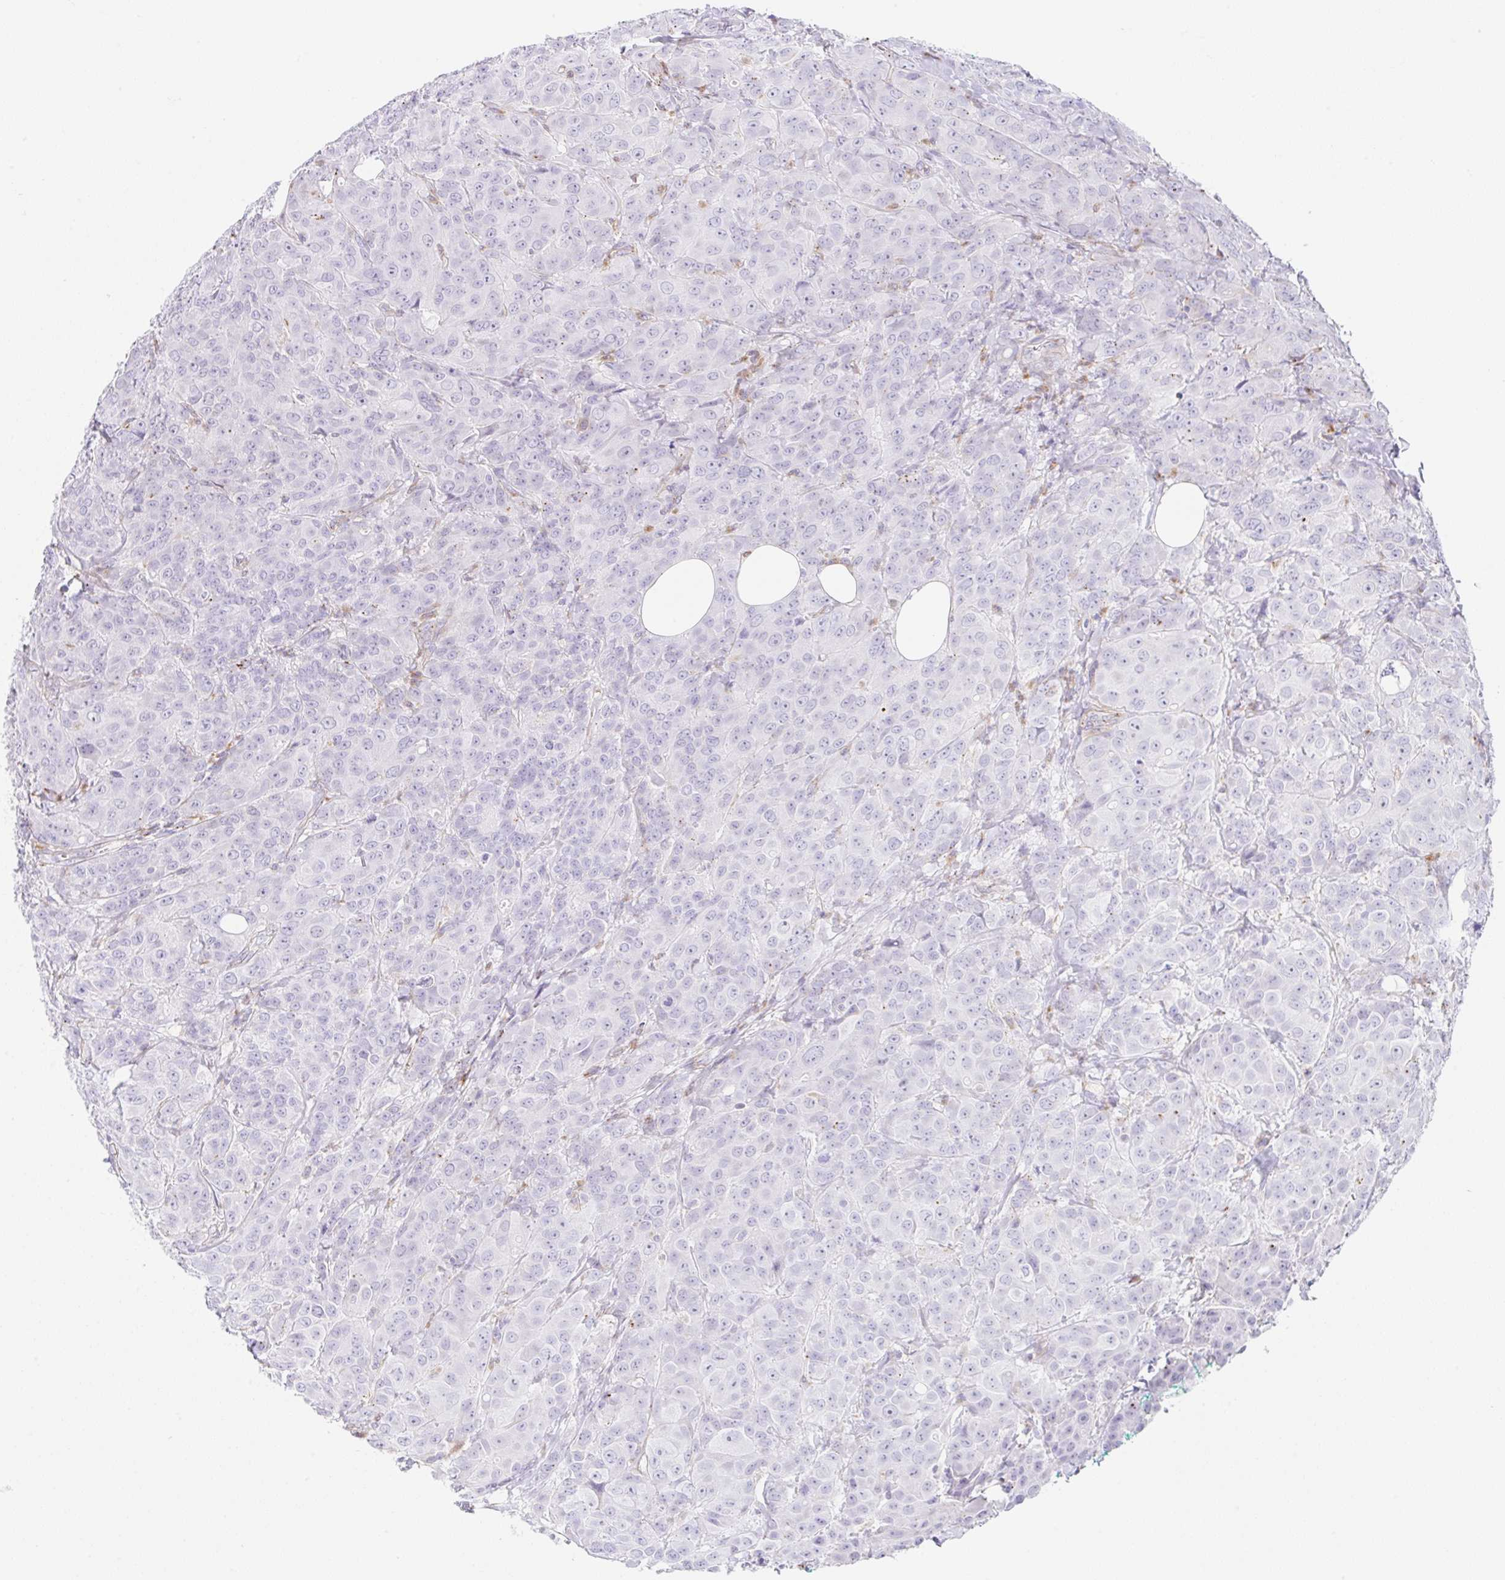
{"staining": {"intensity": "negative", "quantity": "none", "location": "none"}, "tissue": "breast cancer", "cell_type": "Tumor cells", "image_type": "cancer", "snomed": [{"axis": "morphology", "description": "Normal tissue, NOS"}, {"axis": "morphology", "description": "Duct carcinoma"}, {"axis": "topography", "description": "Breast"}], "caption": "Tumor cells are negative for protein expression in human intraductal carcinoma (breast). Nuclei are stained in blue.", "gene": "DKK4", "patient": {"sex": "female", "age": 43}}